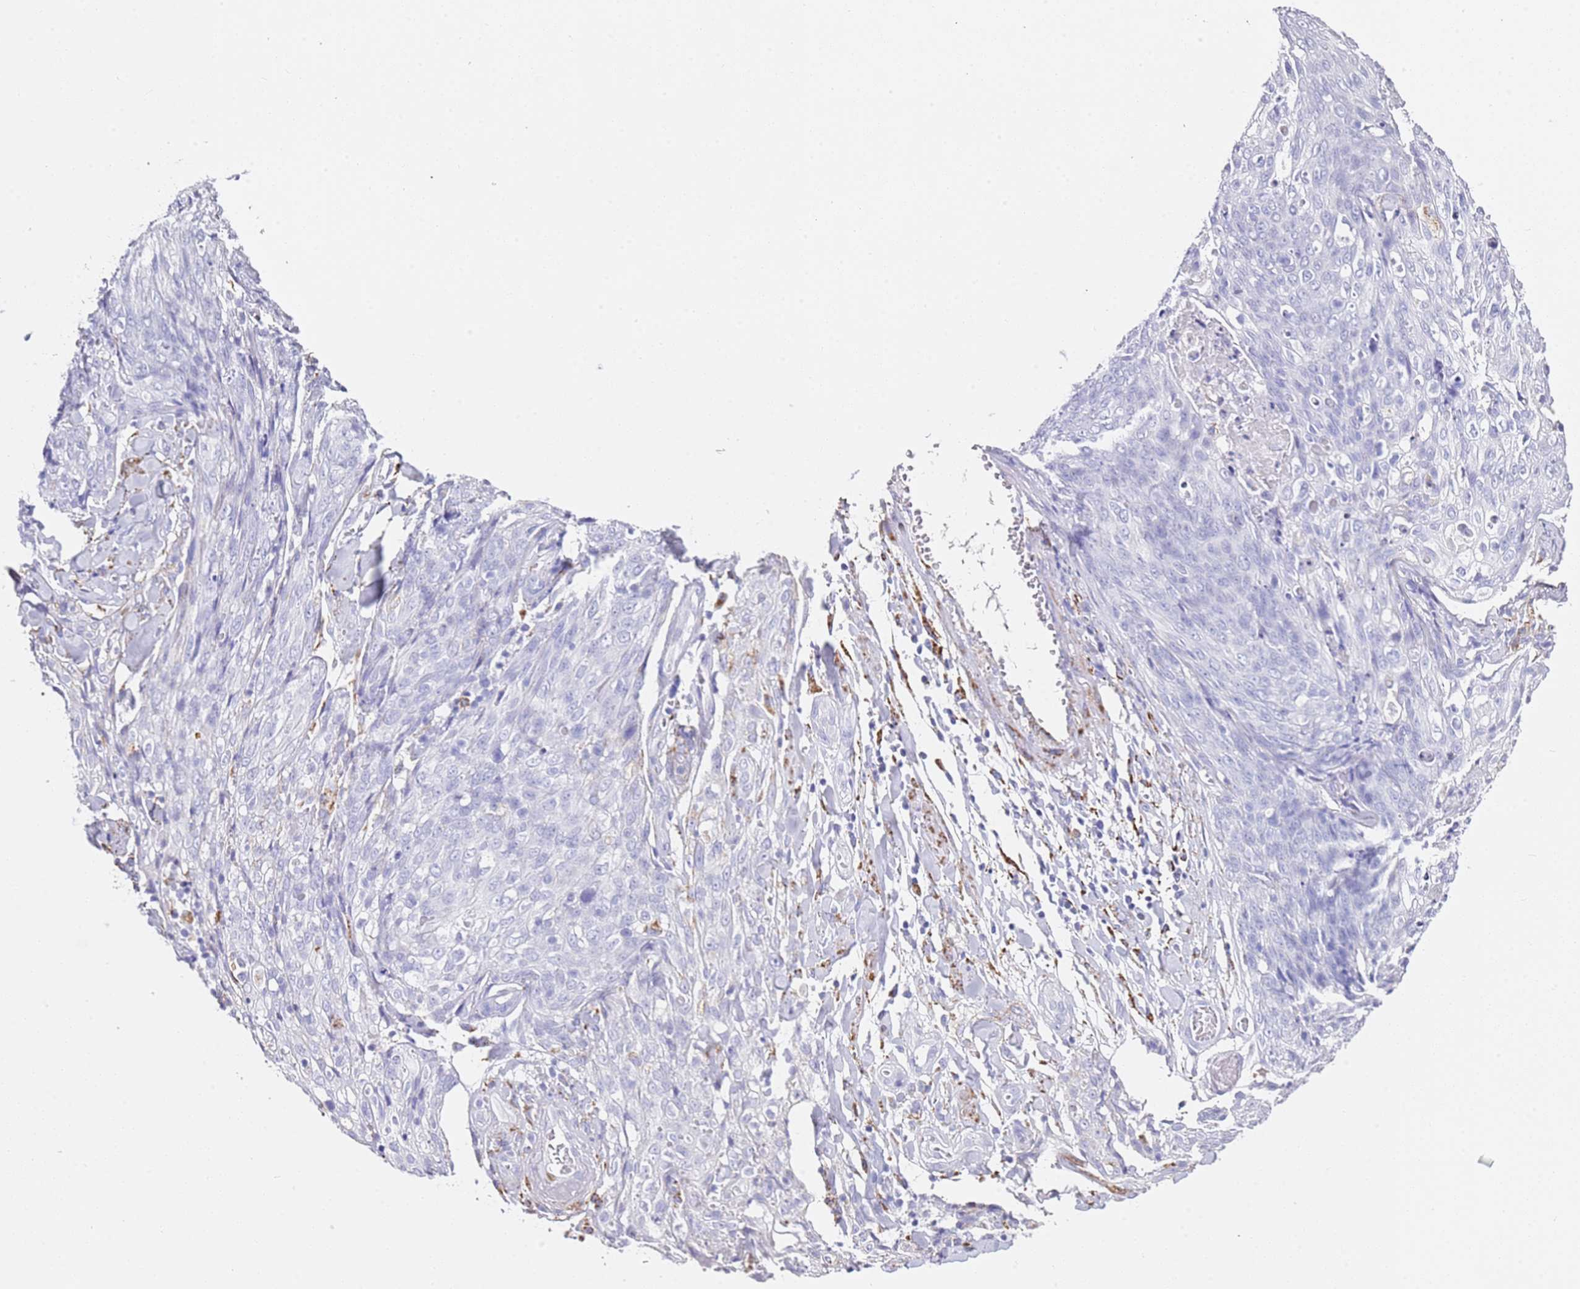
{"staining": {"intensity": "negative", "quantity": "none", "location": "none"}, "tissue": "skin cancer", "cell_type": "Tumor cells", "image_type": "cancer", "snomed": [{"axis": "morphology", "description": "Squamous cell carcinoma, NOS"}, {"axis": "topography", "description": "Skin"}, {"axis": "topography", "description": "Vulva"}], "caption": "This is an IHC micrograph of skin cancer. There is no positivity in tumor cells.", "gene": "PTBP2", "patient": {"sex": "female", "age": 85}}